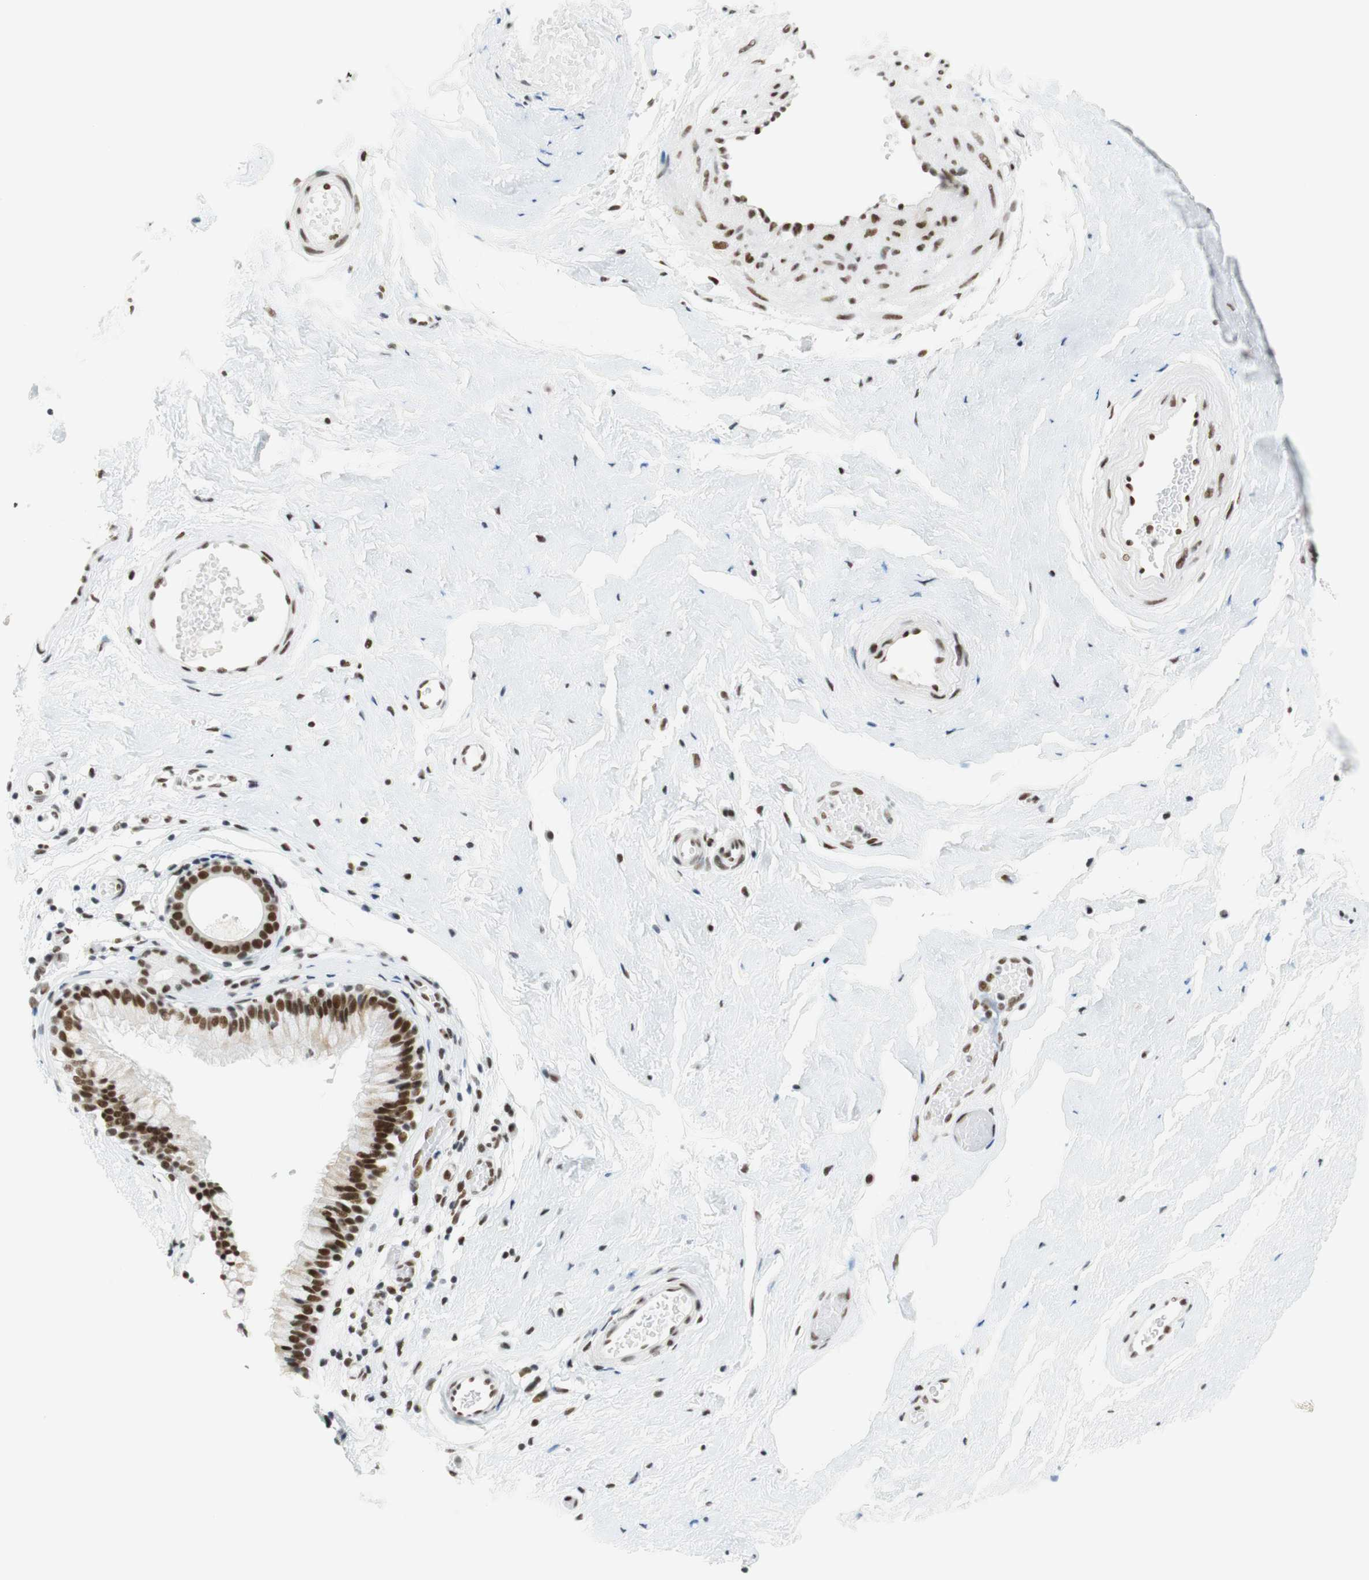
{"staining": {"intensity": "moderate", "quantity": ">75%", "location": "nuclear"}, "tissue": "nasopharynx", "cell_type": "Respiratory epithelial cells", "image_type": "normal", "snomed": [{"axis": "morphology", "description": "Normal tissue, NOS"}, {"axis": "morphology", "description": "Inflammation, NOS"}, {"axis": "topography", "description": "Nasopharynx"}], "caption": "Immunohistochemistry (DAB (3,3'-diaminobenzidine)) staining of normal nasopharynx shows moderate nuclear protein expression in approximately >75% of respiratory epithelial cells.", "gene": "RNF20", "patient": {"sex": "male", "age": 48}}